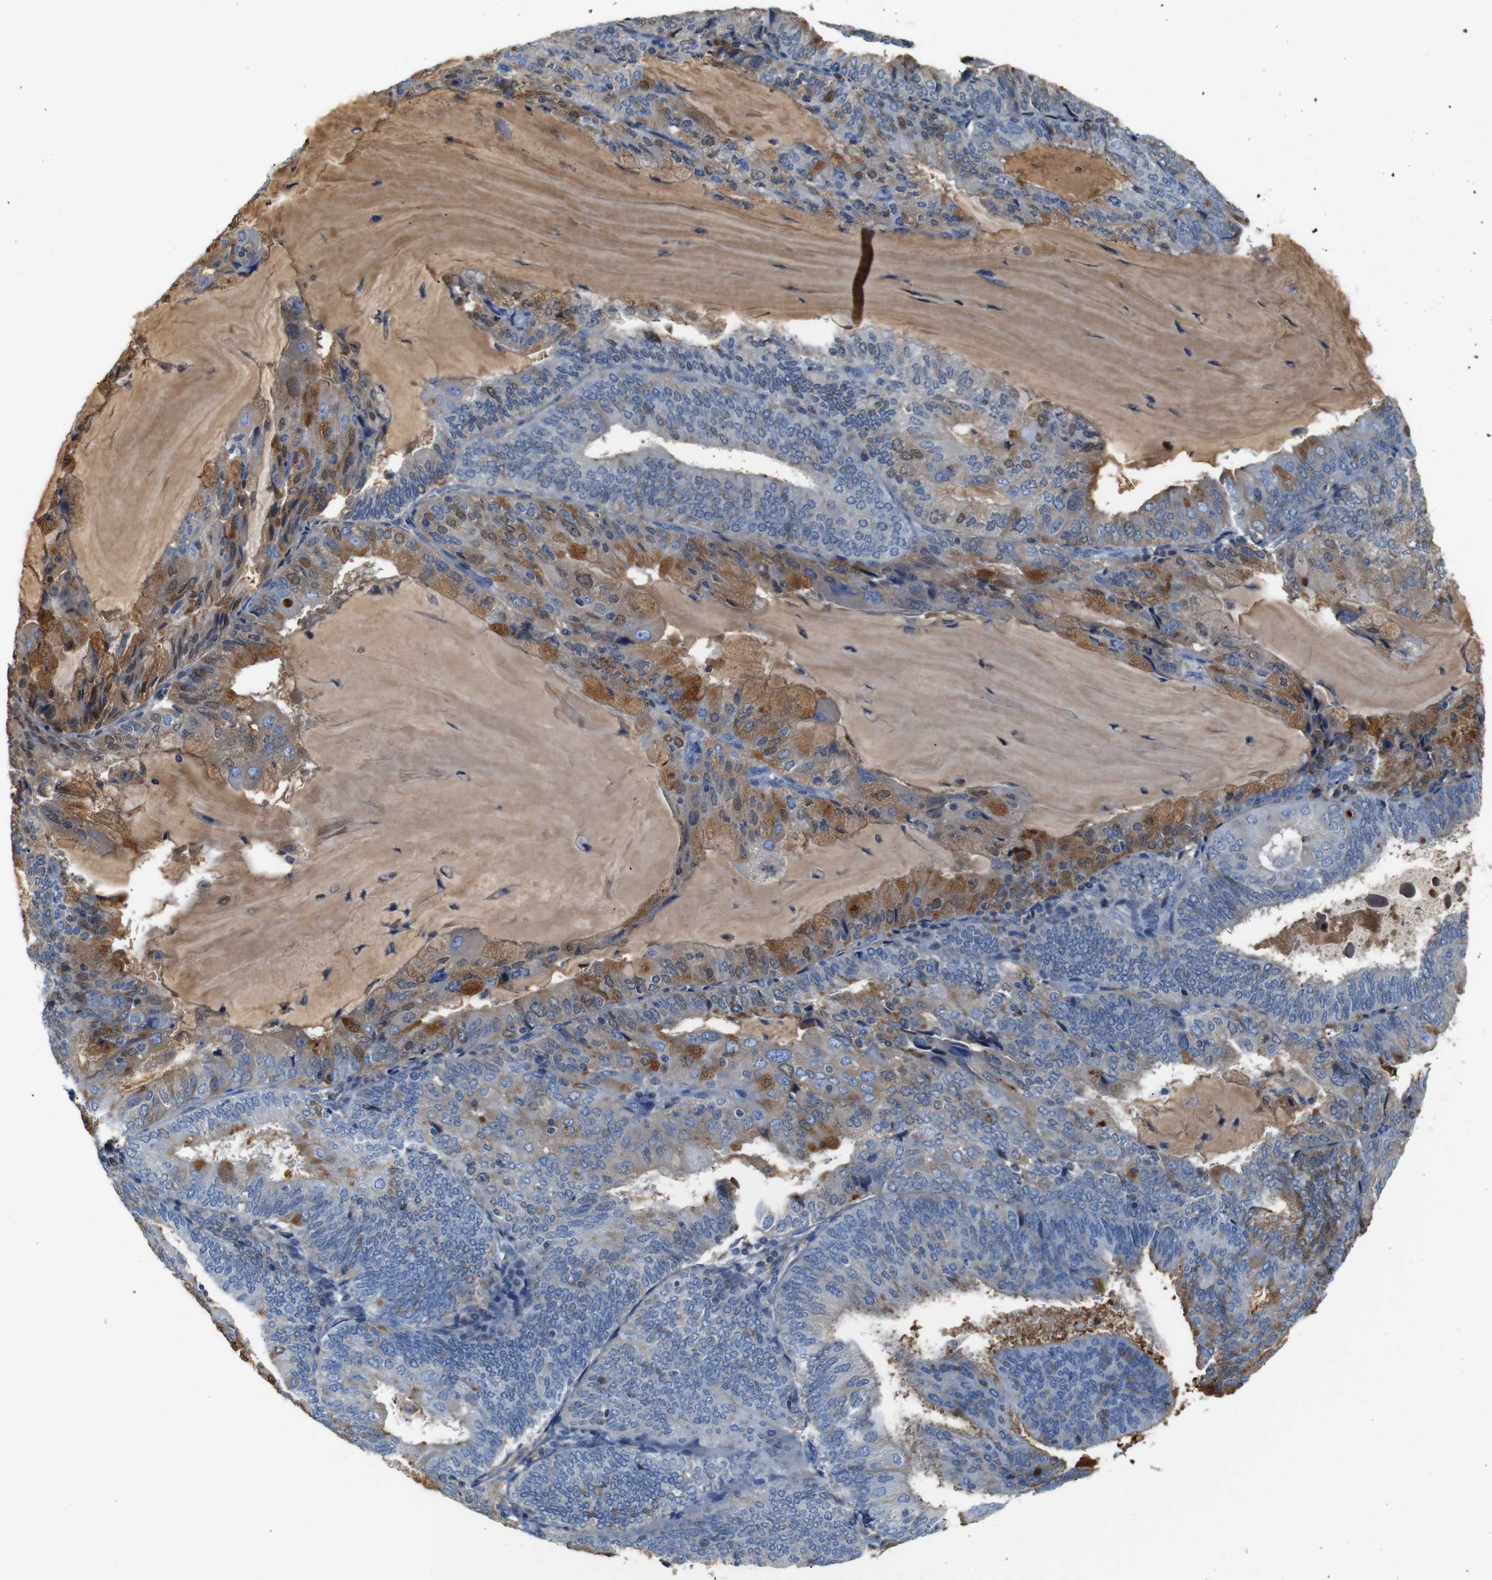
{"staining": {"intensity": "moderate", "quantity": "25%-75%", "location": "cytoplasmic/membranous"}, "tissue": "endometrial cancer", "cell_type": "Tumor cells", "image_type": "cancer", "snomed": [{"axis": "morphology", "description": "Adenocarcinoma, NOS"}, {"axis": "topography", "description": "Endometrium"}], "caption": "A photomicrograph showing moderate cytoplasmic/membranous staining in about 25%-75% of tumor cells in endometrial cancer (adenocarcinoma), as visualized by brown immunohistochemical staining.", "gene": "SERPINA1", "patient": {"sex": "female", "age": 81}}